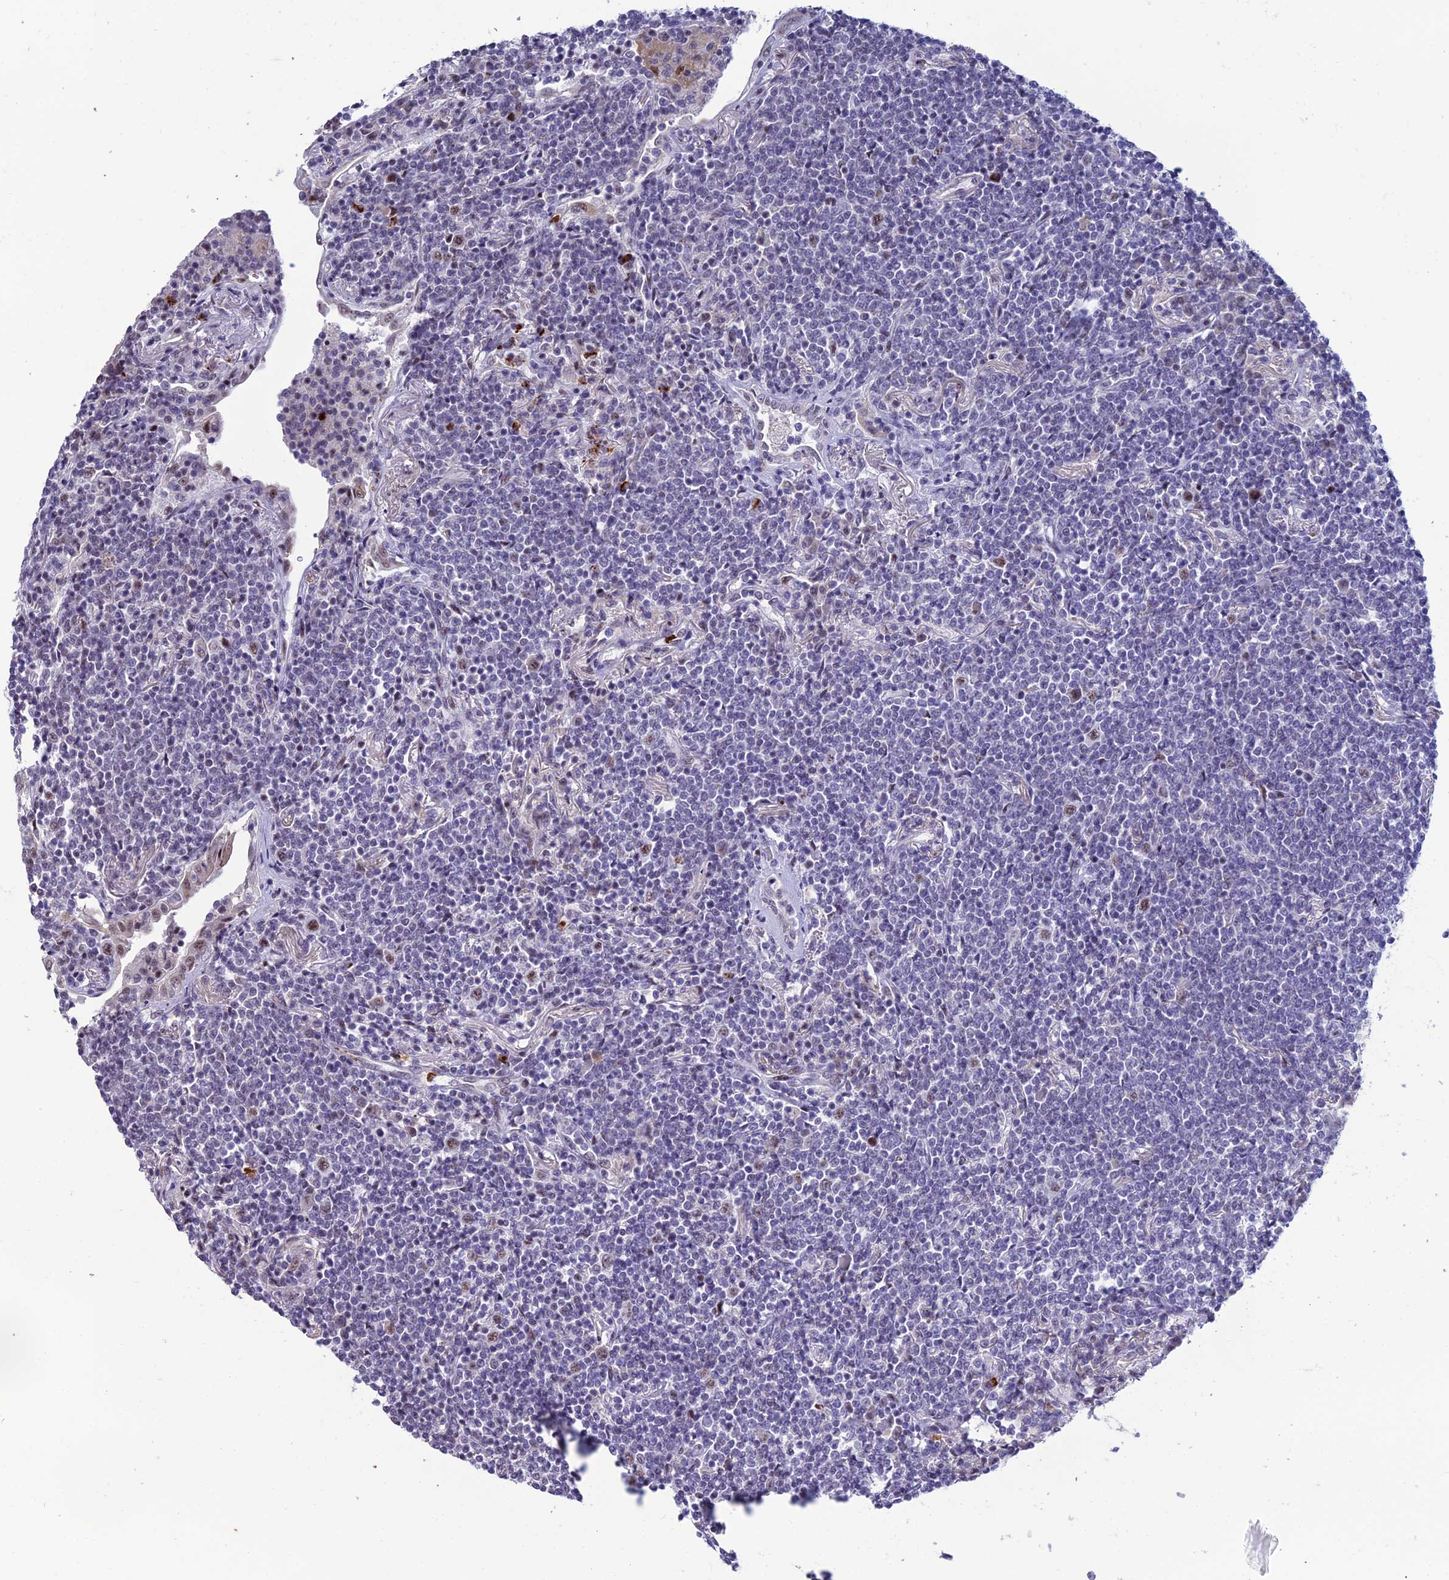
{"staining": {"intensity": "negative", "quantity": "none", "location": "none"}, "tissue": "lymphoma", "cell_type": "Tumor cells", "image_type": "cancer", "snomed": [{"axis": "morphology", "description": "Malignant lymphoma, non-Hodgkin's type, Low grade"}, {"axis": "topography", "description": "Lung"}], "caption": "The photomicrograph shows no staining of tumor cells in lymphoma.", "gene": "MFSD2B", "patient": {"sex": "female", "age": 71}}